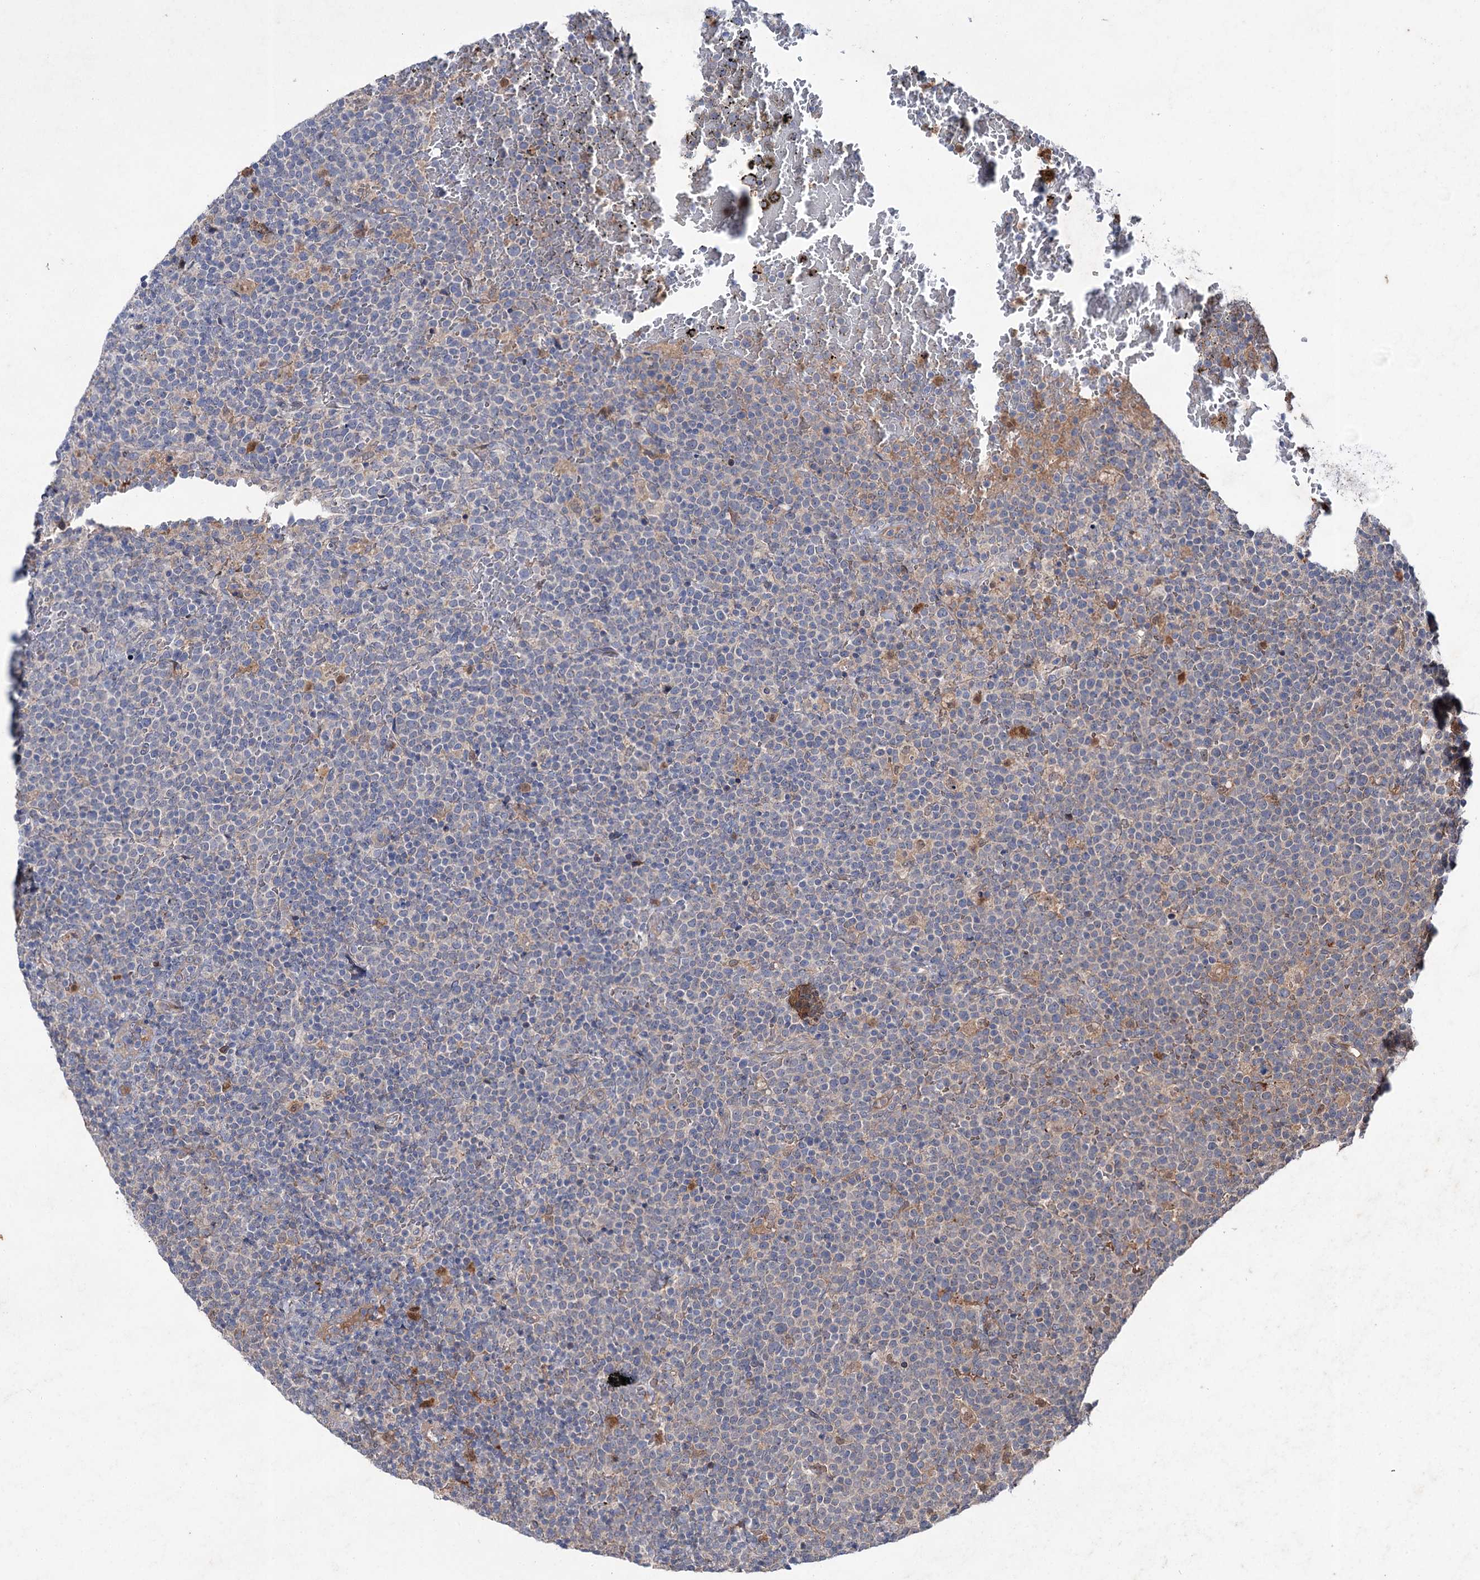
{"staining": {"intensity": "negative", "quantity": "none", "location": "none"}, "tissue": "lymphoma", "cell_type": "Tumor cells", "image_type": "cancer", "snomed": [{"axis": "morphology", "description": "Malignant lymphoma, non-Hodgkin's type, High grade"}, {"axis": "topography", "description": "Lymph node"}], "caption": "An immunohistochemistry (IHC) image of high-grade malignant lymphoma, non-Hodgkin's type is shown. There is no staining in tumor cells of high-grade malignant lymphoma, non-Hodgkin's type.", "gene": "PTPN3", "patient": {"sex": "male", "age": 61}}